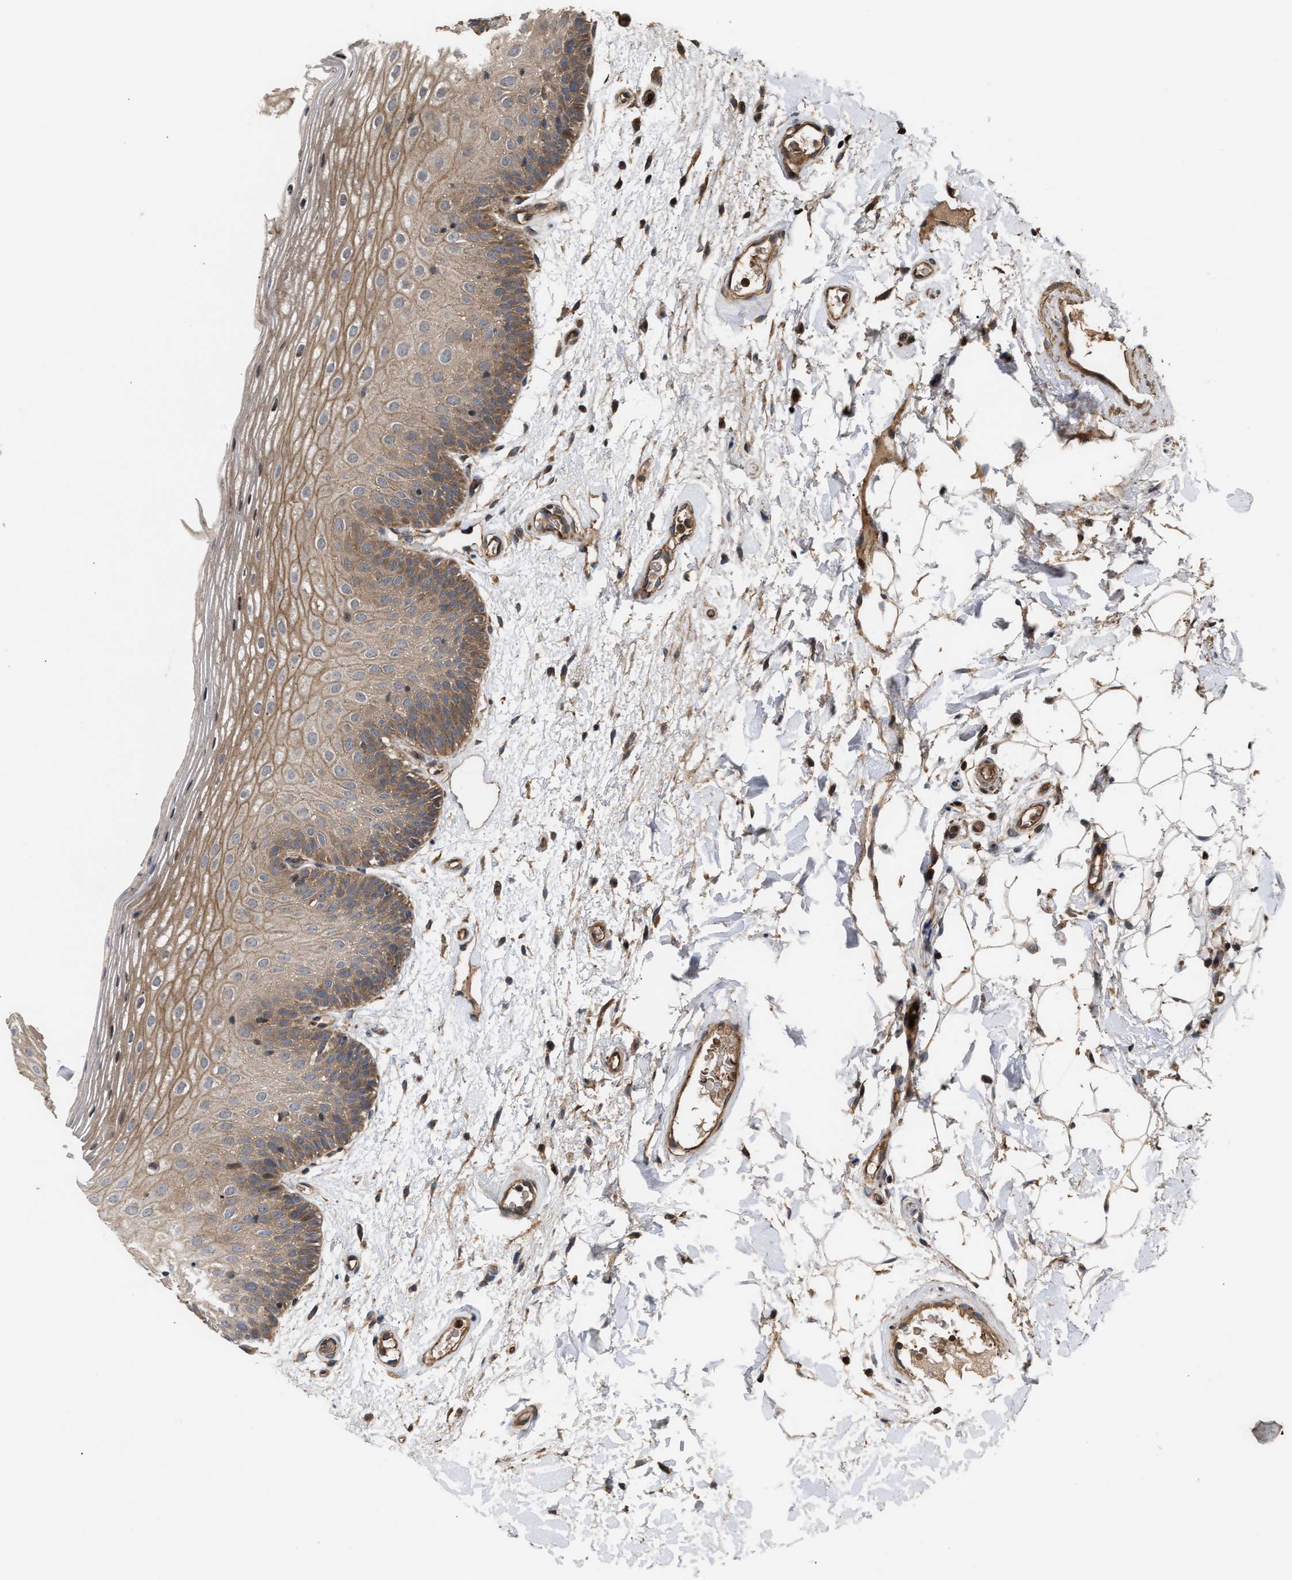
{"staining": {"intensity": "moderate", "quantity": ">75%", "location": "cytoplasmic/membranous"}, "tissue": "oral mucosa", "cell_type": "Squamous epithelial cells", "image_type": "normal", "snomed": [{"axis": "morphology", "description": "Normal tissue, NOS"}, {"axis": "morphology", "description": "Squamous cell carcinoma, NOS"}, {"axis": "topography", "description": "Skeletal muscle"}, {"axis": "topography", "description": "Oral tissue"}], "caption": "An IHC micrograph of unremarkable tissue is shown. Protein staining in brown labels moderate cytoplasmic/membranous positivity in oral mucosa within squamous epithelial cells. (DAB = brown stain, brightfield microscopy at high magnification).", "gene": "STAU1", "patient": {"sex": "male", "age": 71}}